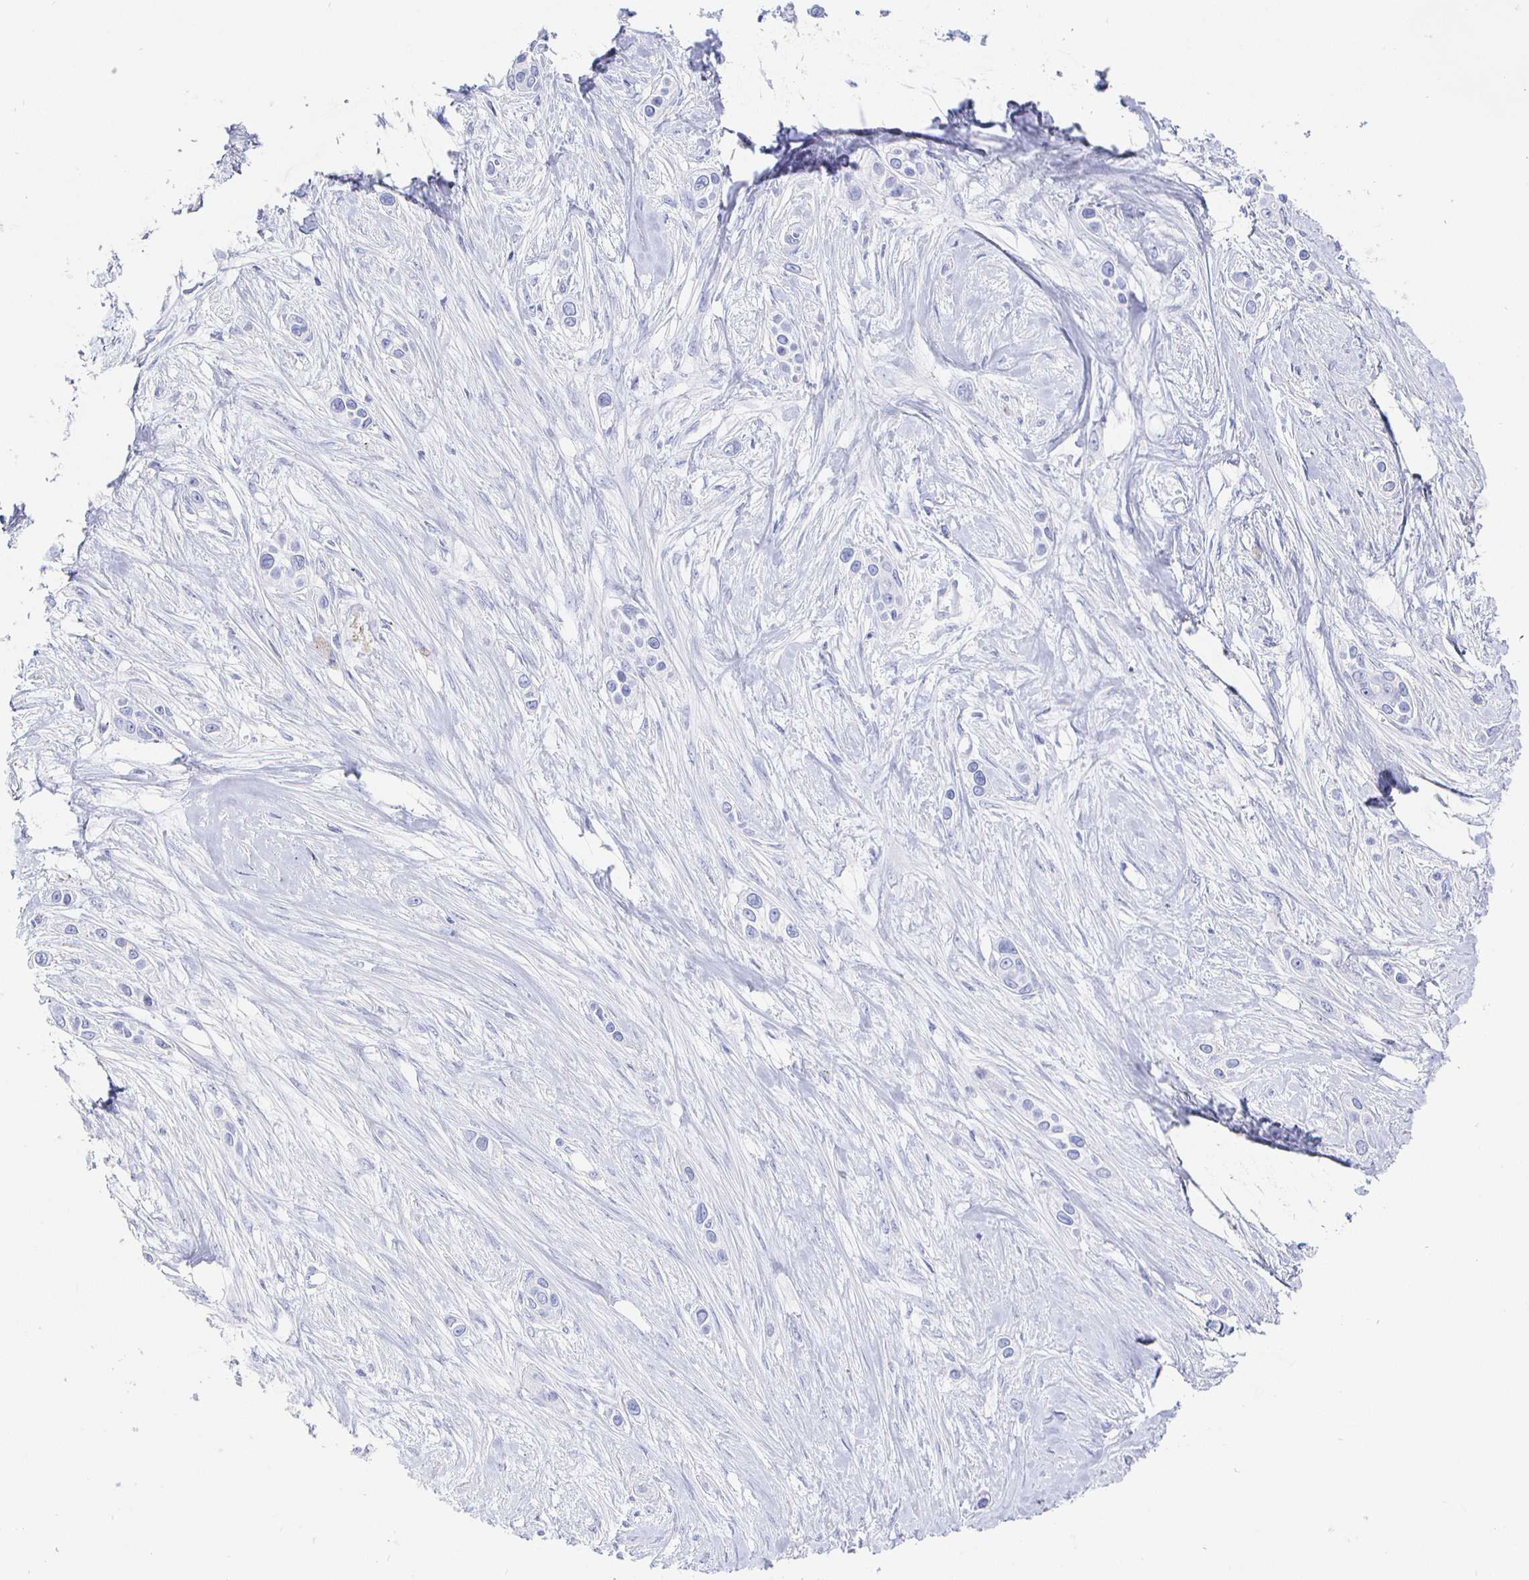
{"staining": {"intensity": "negative", "quantity": "none", "location": "none"}, "tissue": "skin cancer", "cell_type": "Tumor cells", "image_type": "cancer", "snomed": [{"axis": "morphology", "description": "Squamous cell carcinoma, NOS"}, {"axis": "topography", "description": "Skin"}], "caption": "Tumor cells show no significant expression in skin cancer. (DAB immunohistochemistry, high magnification).", "gene": "CLCA1", "patient": {"sex": "female", "age": 69}}